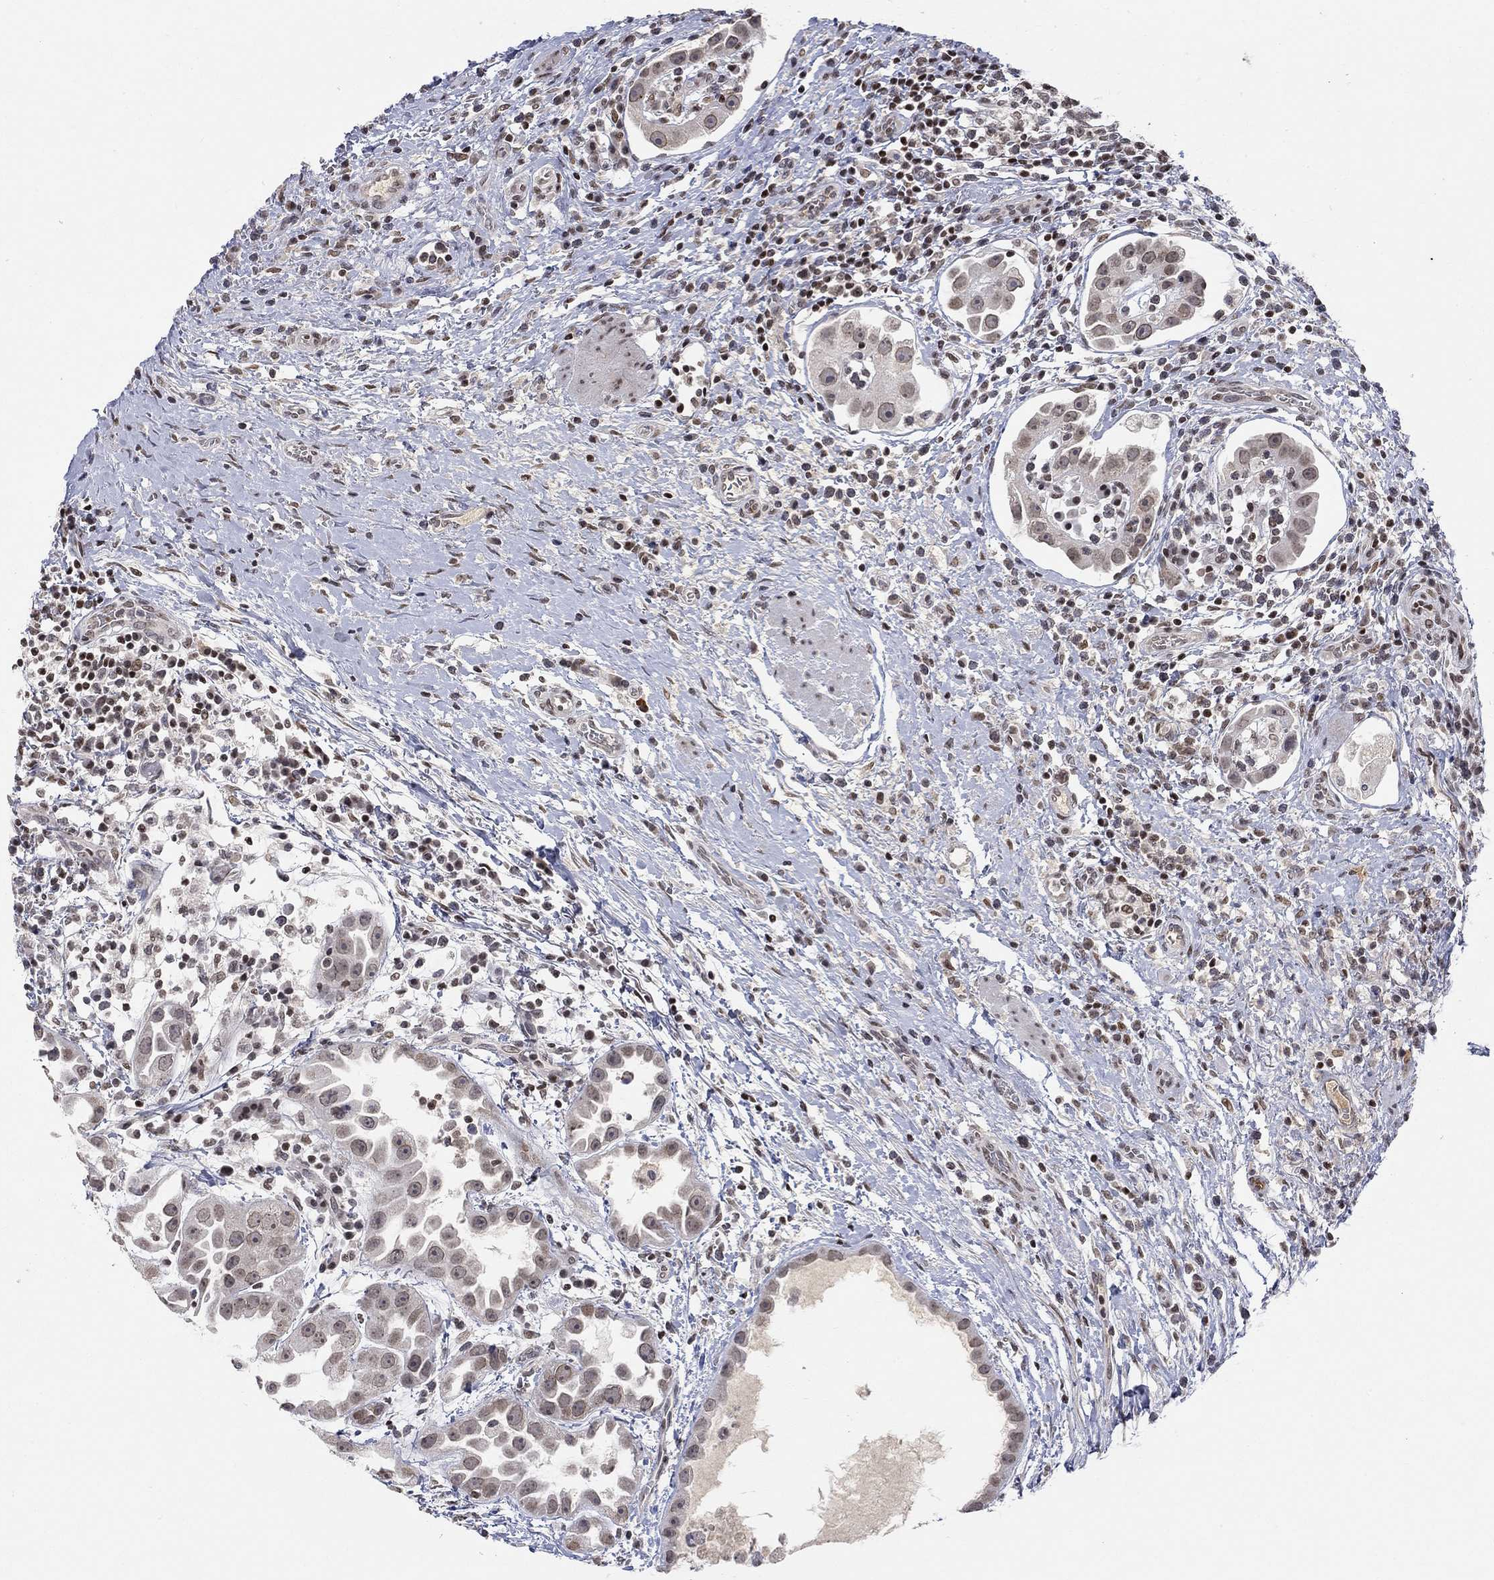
{"staining": {"intensity": "strong", "quantity": "<25%", "location": "nuclear"}, "tissue": "urothelial cancer", "cell_type": "Tumor cells", "image_type": "cancer", "snomed": [{"axis": "morphology", "description": "Urothelial carcinoma, High grade"}, {"axis": "topography", "description": "Urinary bladder"}], "caption": "The histopathology image shows a brown stain indicating the presence of a protein in the nuclear of tumor cells in urothelial carcinoma (high-grade).", "gene": "KLF12", "patient": {"sex": "female", "age": 41}}